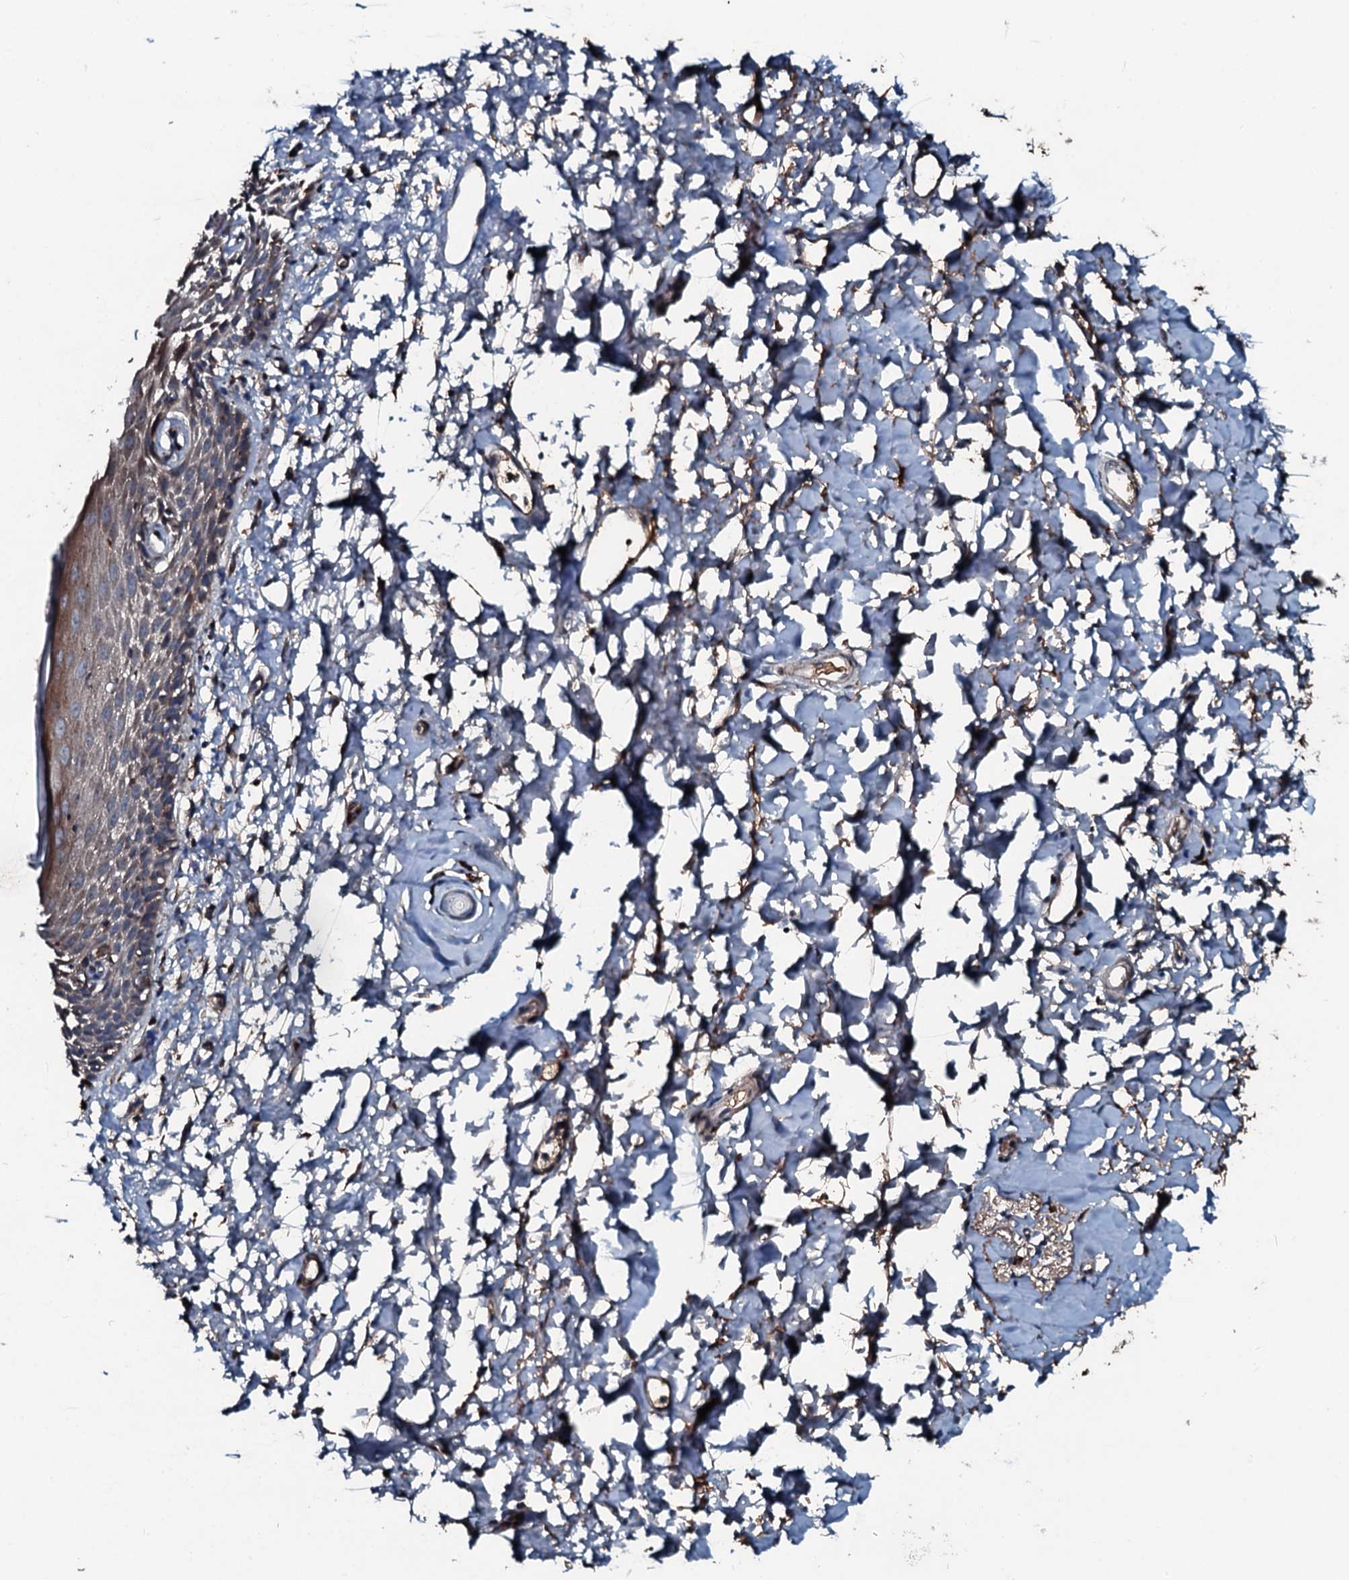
{"staining": {"intensity": "moderate", "quantity": "25%-75%", "location": "cytoplasmic/membranous"}, "tissue": "skin", "cell_type": "Epidermal cells", "image_type": "normal", "snomed": [{"axis": "morphology", "description": "Normal tissue, NOS"}, {"axis": "topography", "description": "Vulva"}], "caption": "Skin stained with a brown dye shows moderate cytoplasmic/membranous positive staining in approximately 25%-75% of epidermal cells.", "gene": "AARS1", "patient": {"sex": "female", "age": 68}}